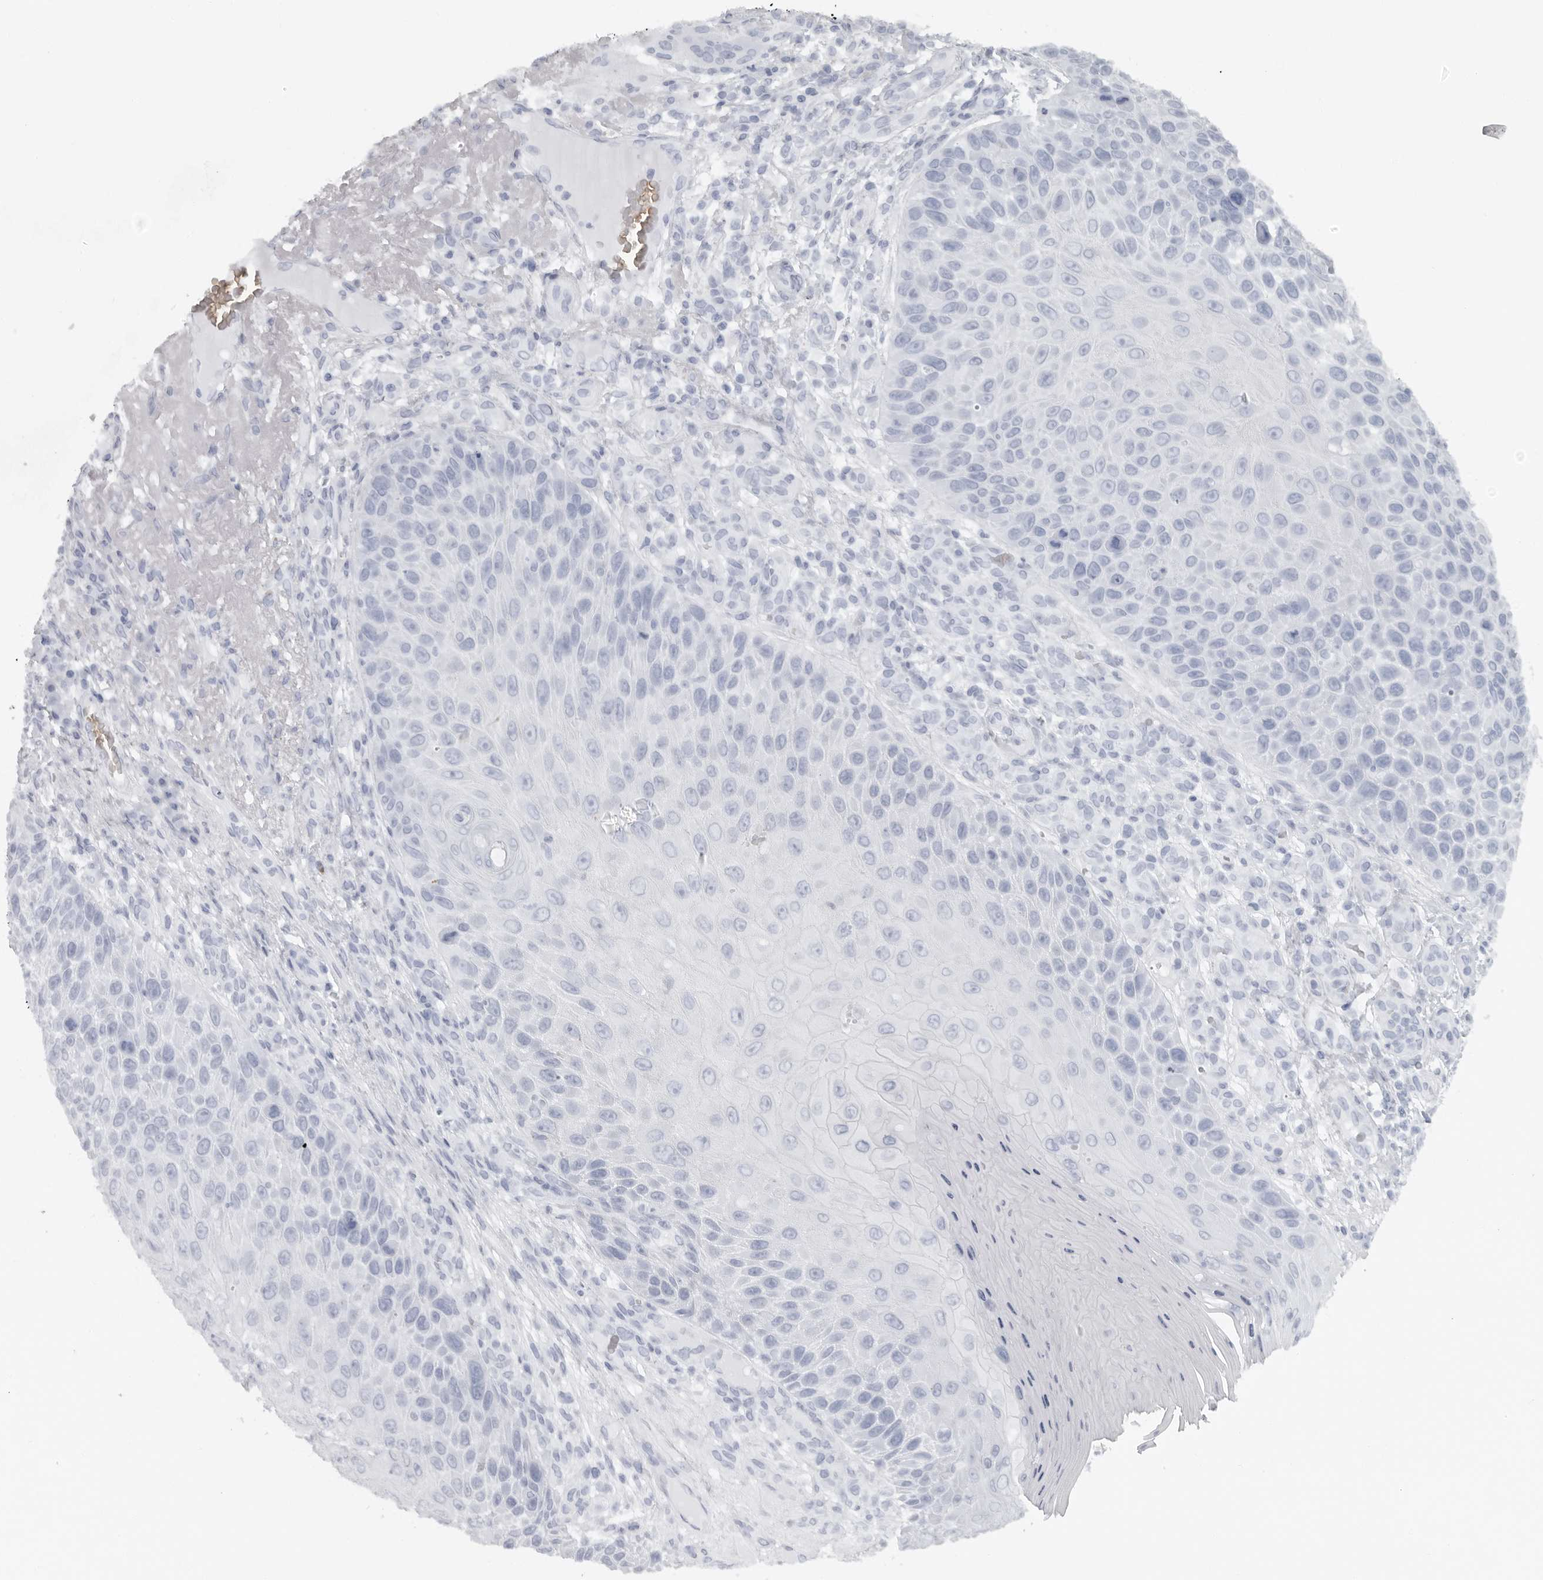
{"staining": {"intensity": "negative", "quantity": "none", "location": "none"}, "tissue": "skin cancer", "cell_type": "Tumor cells", "image_type": "cancer", "snomed": [{"axis": "morphology", "description": "Squamous cell carcinoma, NOS"}, {"axis": "topography", "description": "Skin"}], "caption": "A photomicrograph of human squamous cell carcinoma (skin) is negative for staining in tumor cells.", "gene": "EPB41", "patient": {"sex": "female", "age": 88}}